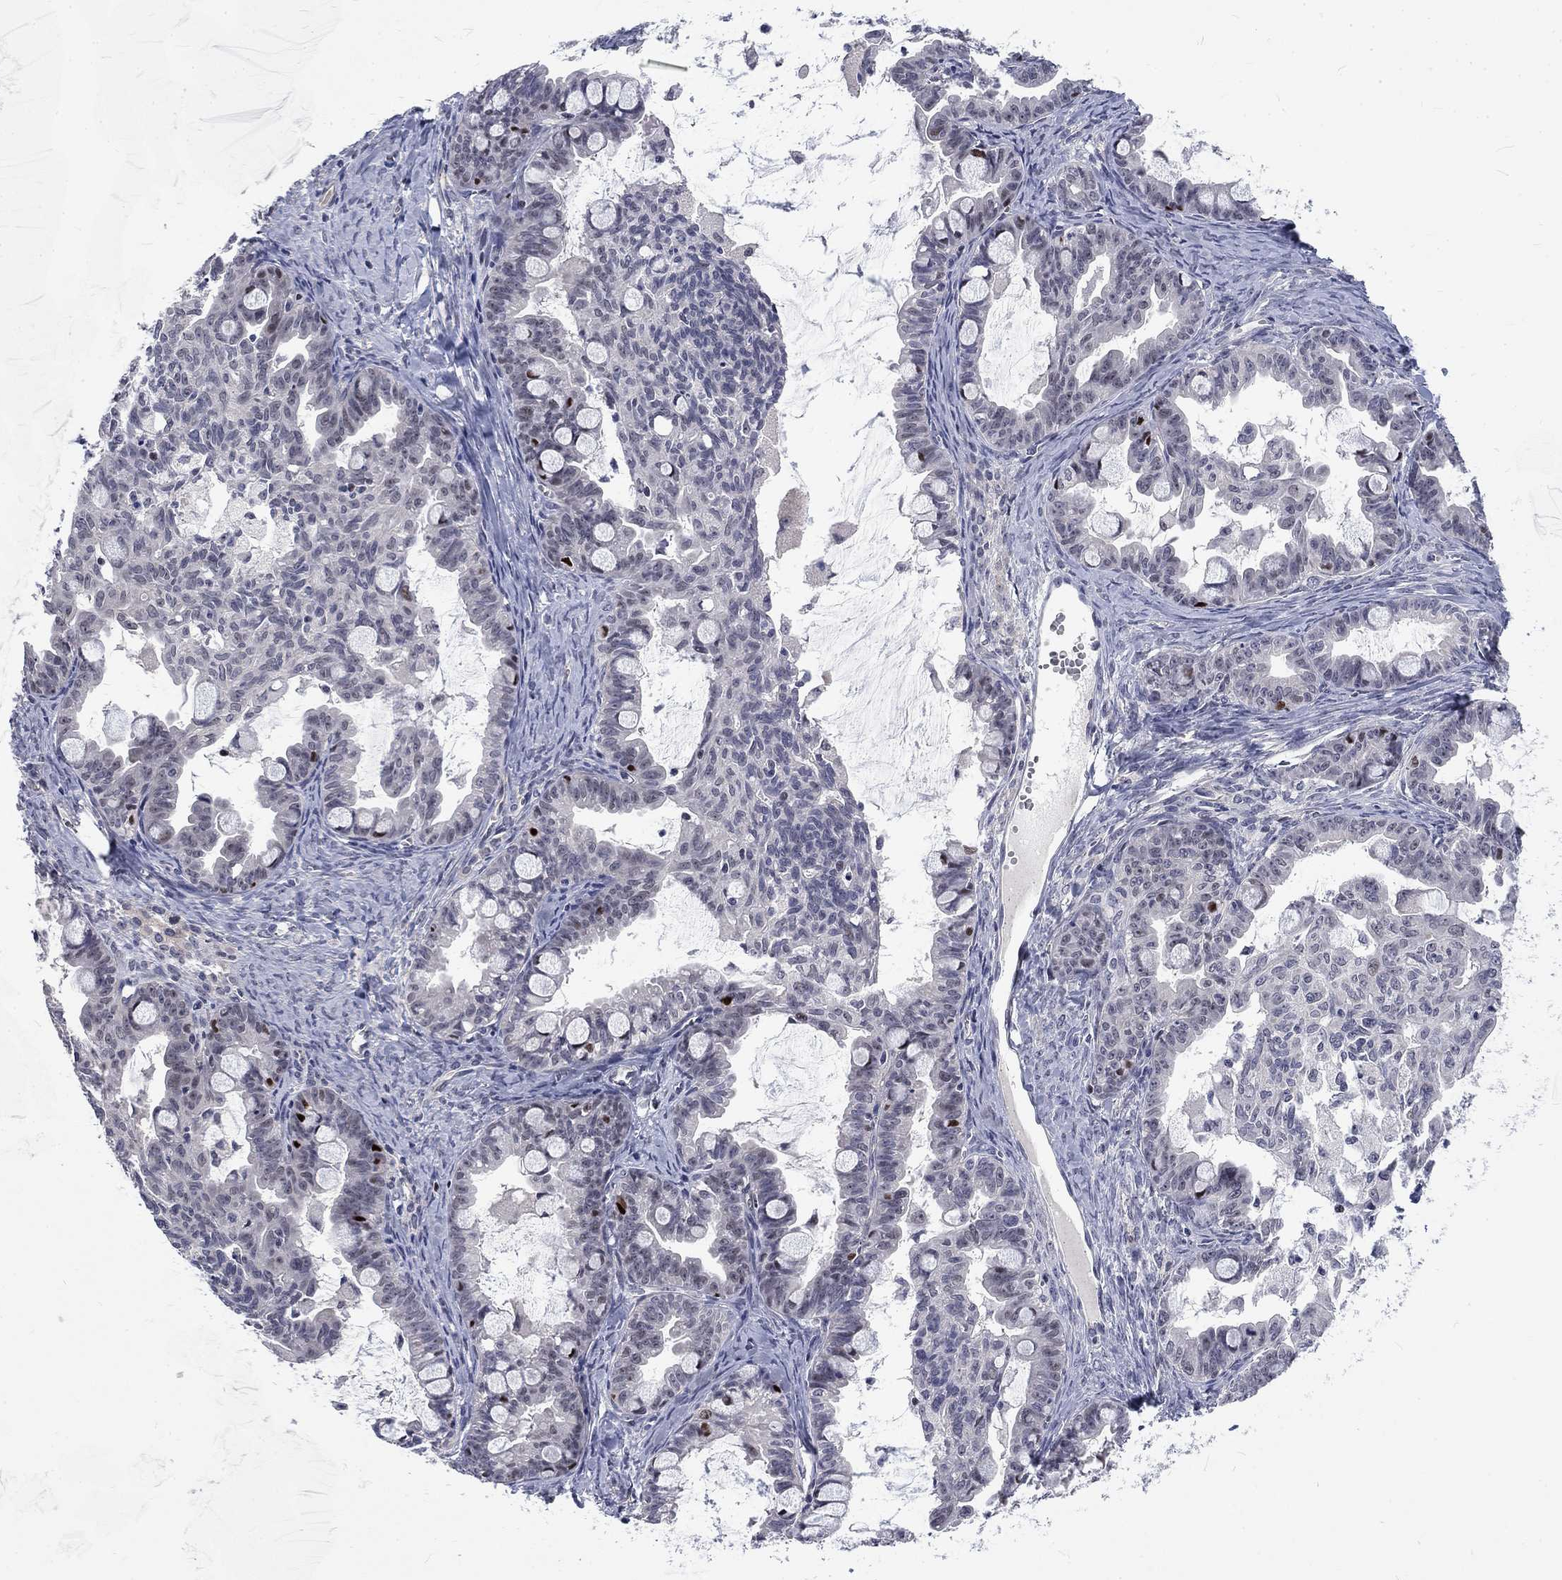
{"staining": {"intensity": "weak", "quantity": "<25%", "location": "nuclear"}, "tissue": "ovarian cancer", "cell_type": "Tumor cells", "image_type": "cancer", "snomed": [{"axis": "morphology", "description": "Cystadenocarcinoma, mucinous, NOS"}, {"axis": "topography", "description": "Ovary"}], "caption": "A high-resolution photomicrograph shows immunohistochemistry staining of mucinous cystadenocarcinoma (ovarian), which exhibits no significant positivity in tumor cells.", "gene": "PHKA1", "patient": {"sex": "female", "age": 63}}